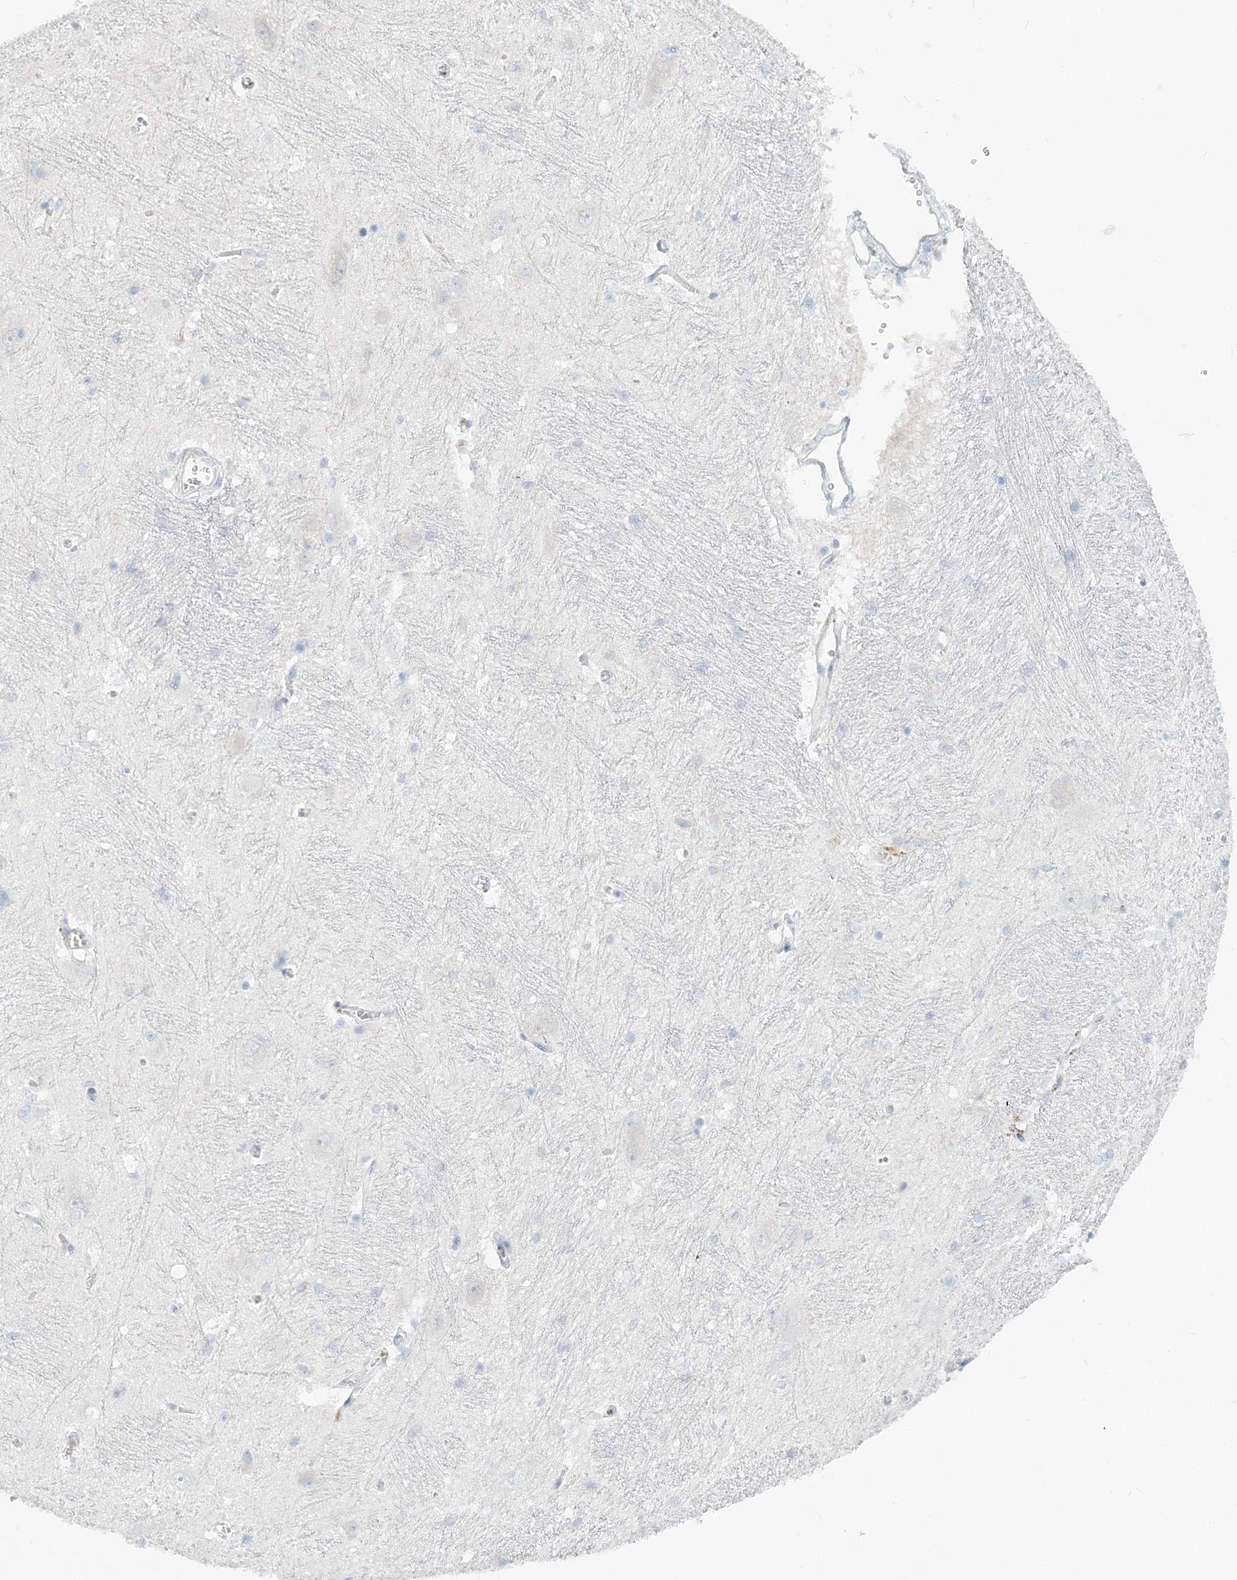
{"staining": {"intensity": "negative", "quantity": "none", "location": "none"}, "tissue": "caudate", "cell_type": "Glial cells", "image_type": "normal", "snomed": [{"axis": "morphology", "description": "Normal tissue, NOS"}, {"axis": "topography", "description": "Lateral ventricle wall"}], "caption": "A high-resolution histopathology image shows IHC staining of unremarkable caudate, which demonstrates no significant staining in glial cells.", "gene": "NAA11", "patient": {"sex": "male", "age": 37}}